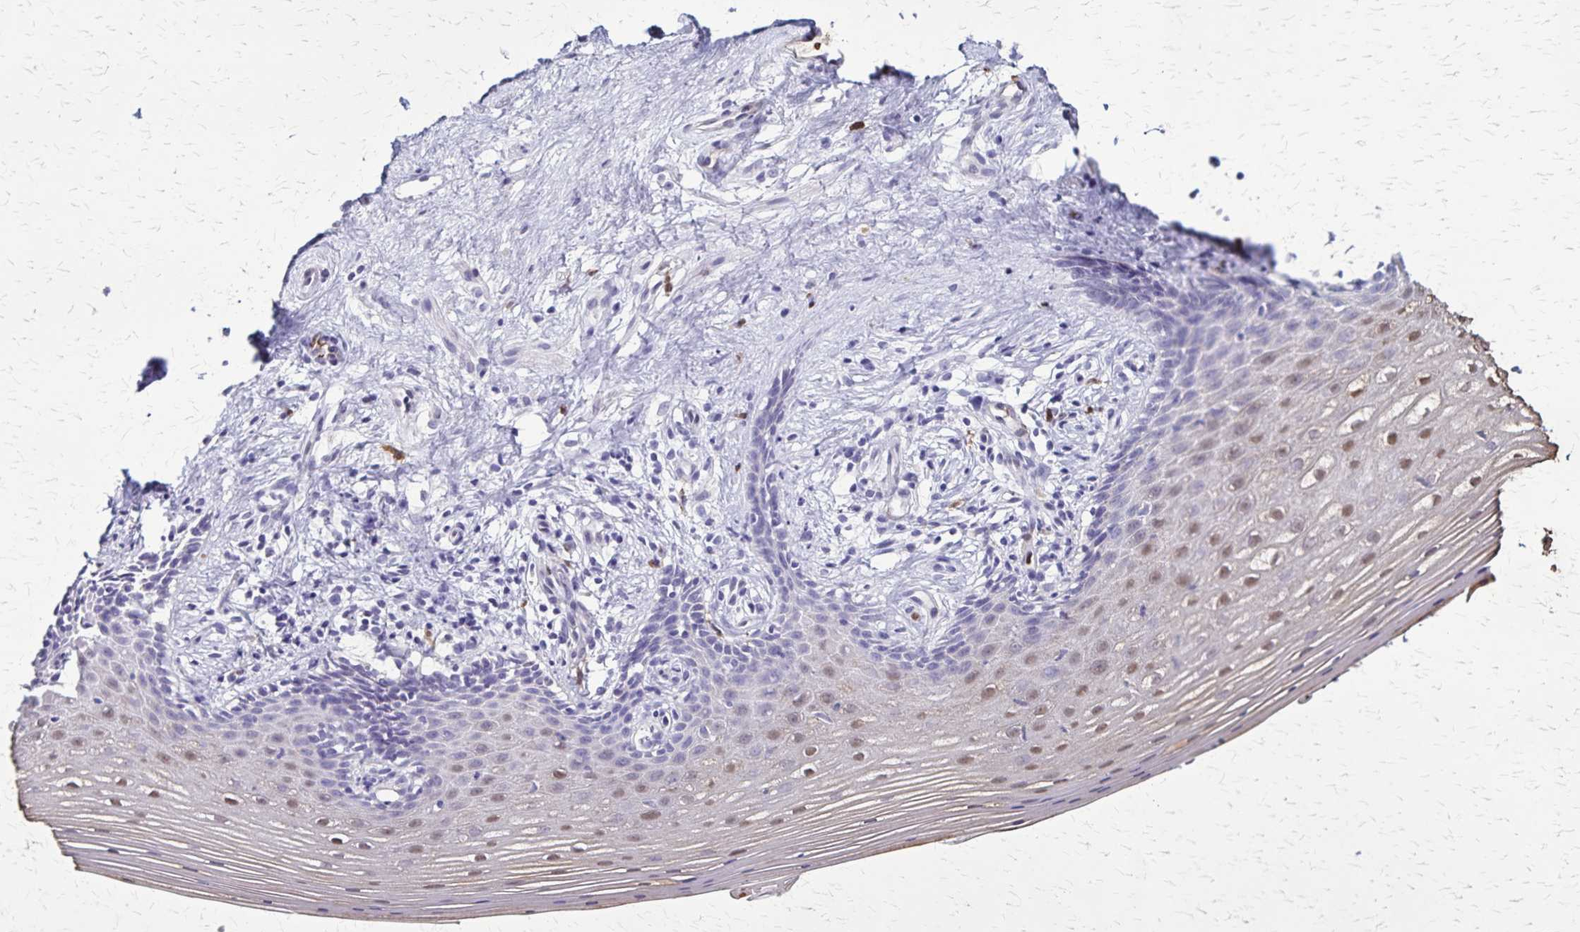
{"staining": {"intensity": "weak", "quantity": "25%-75%", "location": "nuclear"}, "tissue": "vagina", "cell_type": "Squamous epithelial cells", "image_type": "normal", "snomed": [{"axis": "morphology", "description": "Normal tissue, NOS"}, {"axis": "topography", "description": "Vagina"}], "caption": "The immunohistochemical stain labels weak nuclear positivity in squamous epithelial cells of unremarkable vagina.", "gene": "ULBP3", "patient": {"sex": "female", "age": 42}}